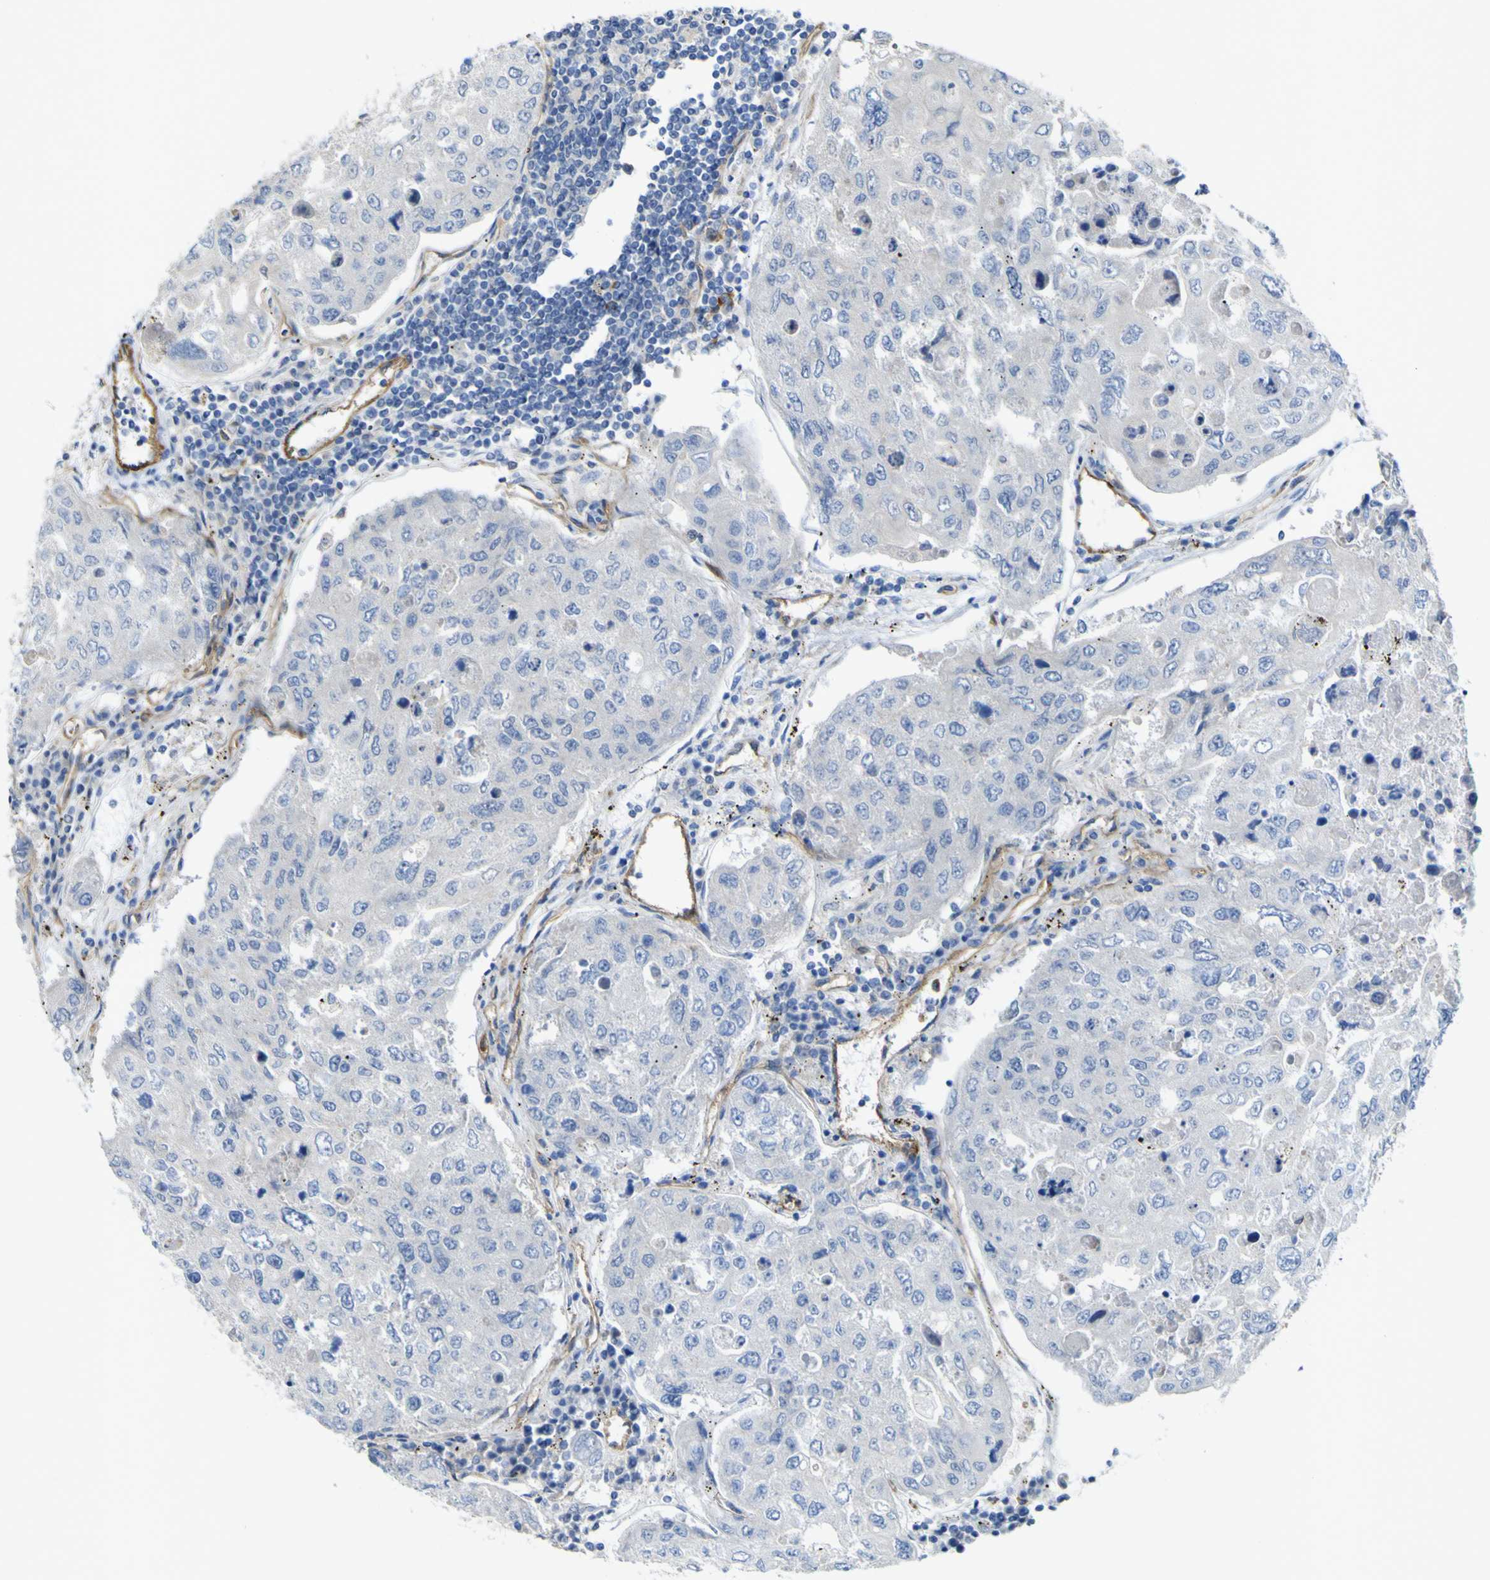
{"staining": {"intensity": "negative", "quantity": "none", "location": "none"}, "tissue": "urothelial cancer", "cell_type": "Tumor cells", "image_type": "cancer", "snomed": [{"axis": "morphology", "description": "Urothelial carcinoma, High grade"}, {"axis": "topography", "description": "Lymph node"}, {"axis": "topography", "description": "Urinary bladder"}], "caption": "High-grade urothelial carcinoma stained for a protein using immunohistochemistry (IHC) shows no expression tumor cells.", "gene": "CD93", "patient": {"sex": "male", "age": 51}}